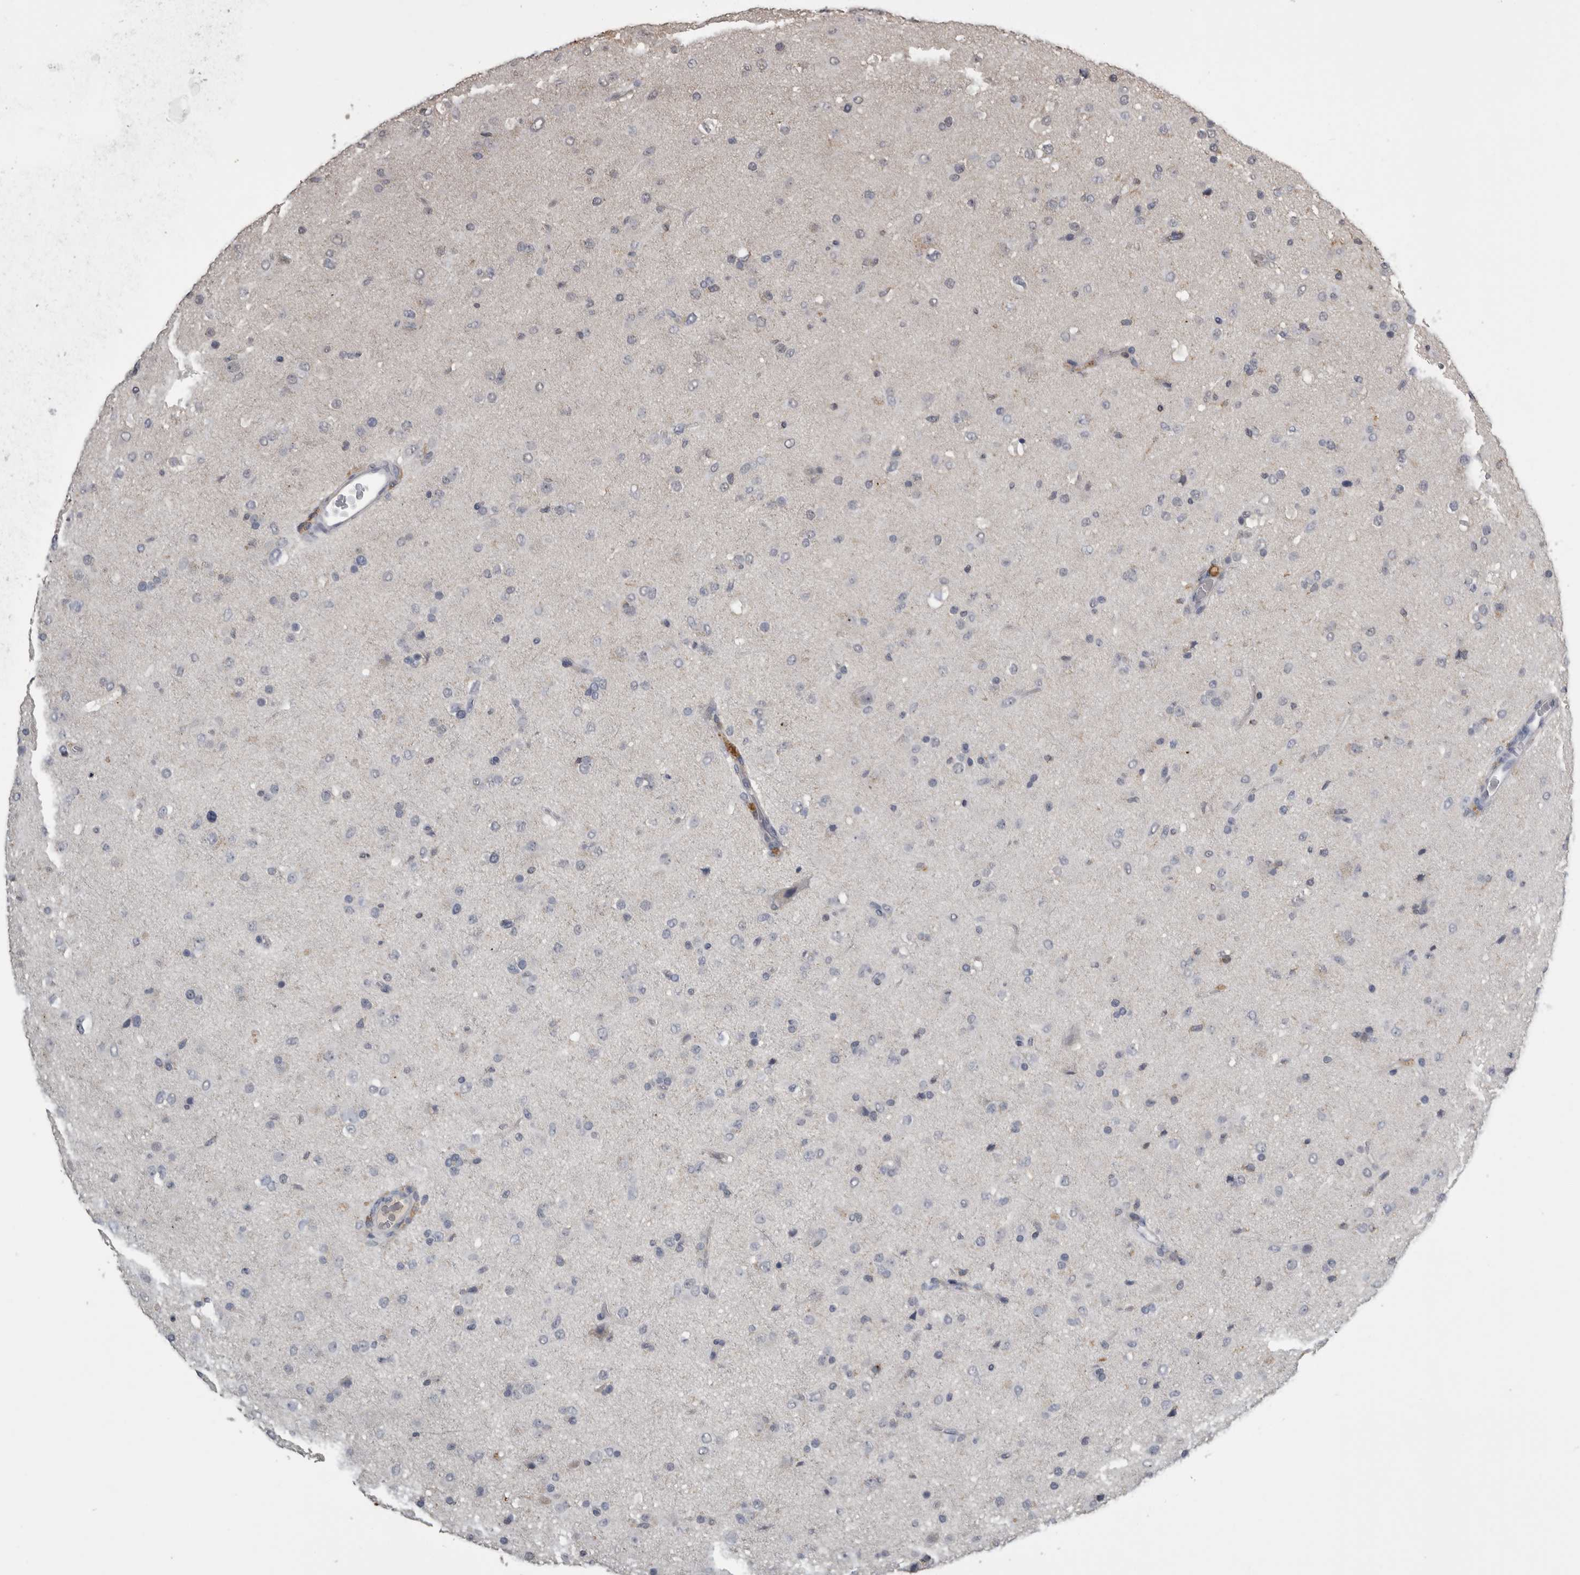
{"staining": {"intensity": "negative", "quantity": "none", "location": "none"}, "tissue": "glioma", "cell_type": "Tumor cells", "image_type": "cancer", "snomed": [{"axis": "morphology", "description": "Glioma, malignant, Low grade"}, {"axis": "topography", "description": "Brain"}], "caption": "This is an IHC micrograph of human low-grade glioma (malignant). There is no staining in tumor cells.", "gene": "PIK3AP1", "patient": {"sex": "male", "age": 65}}